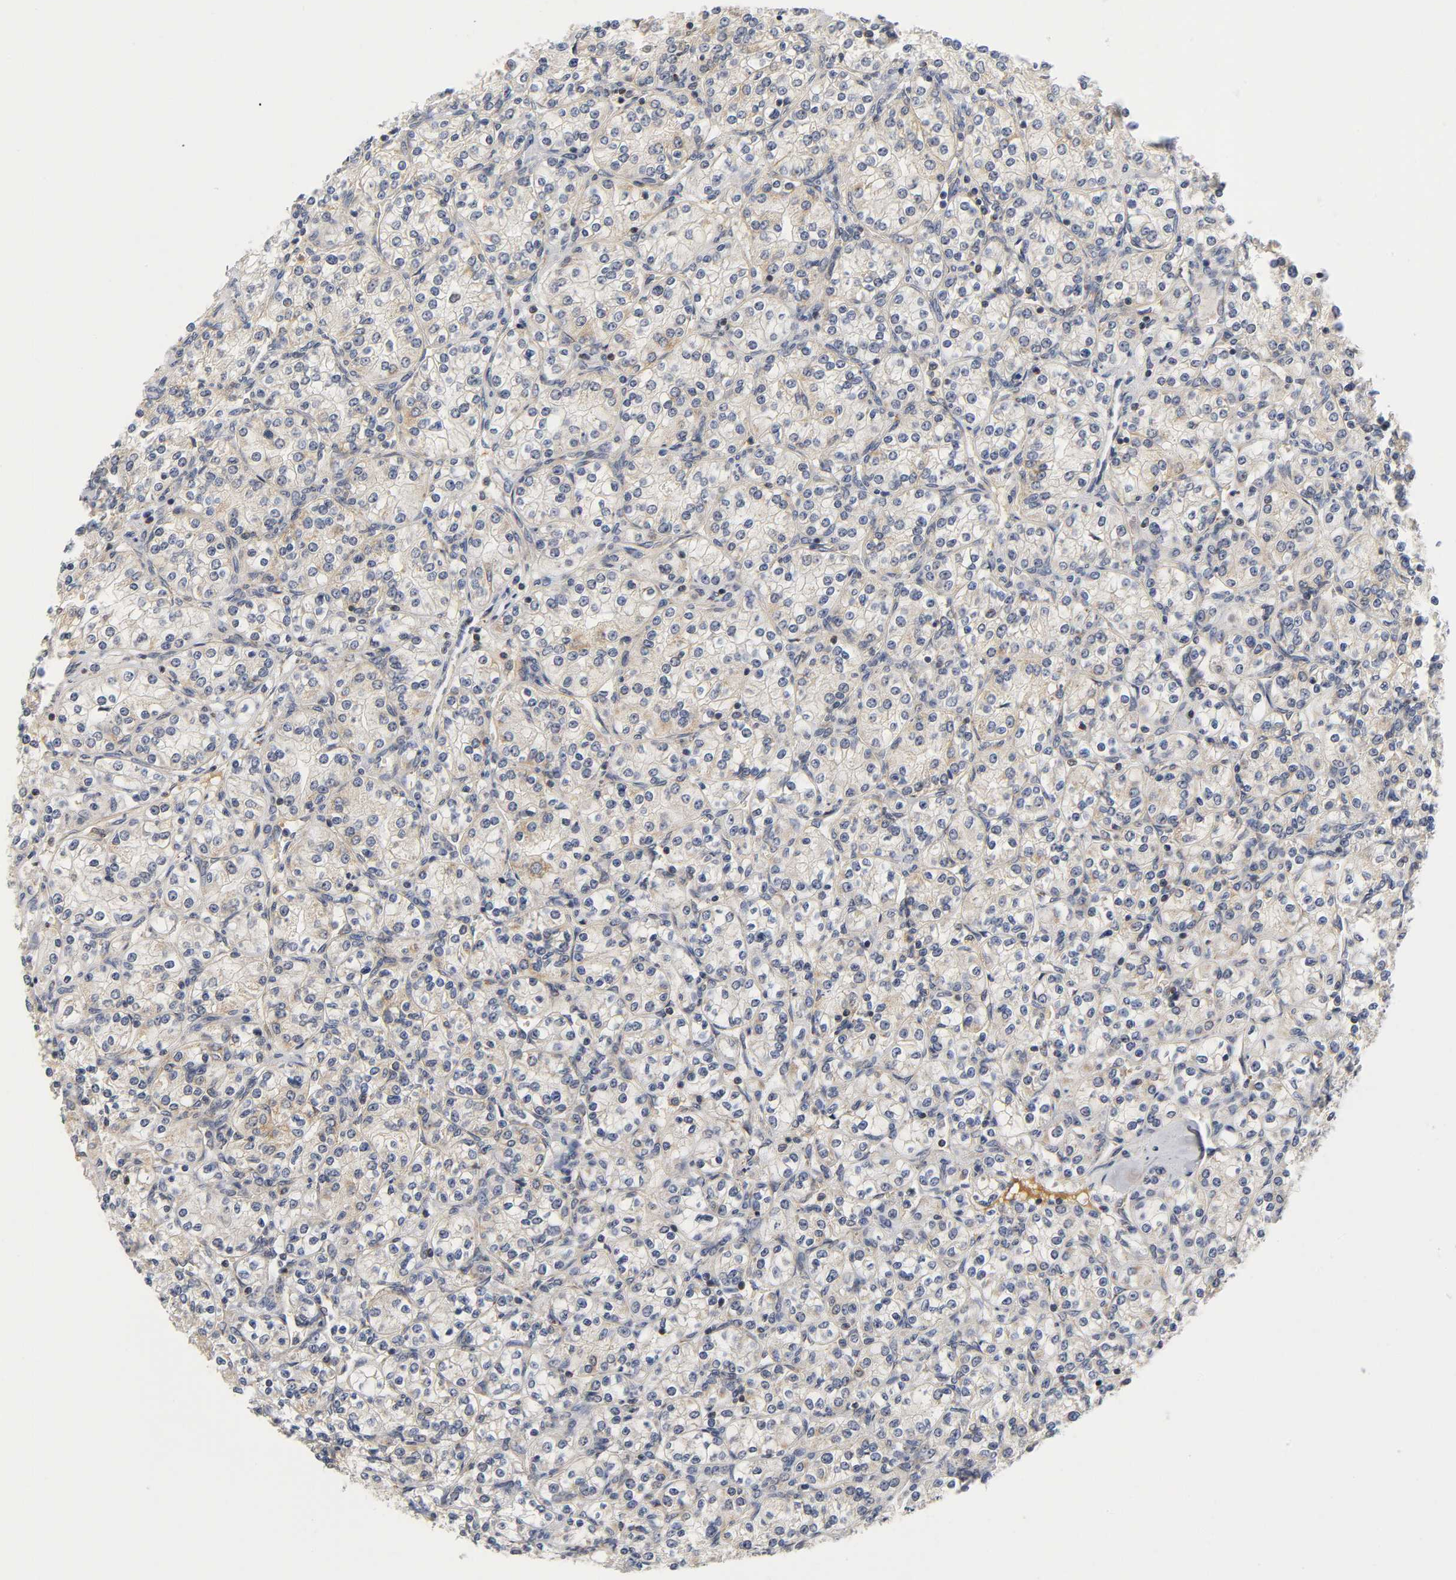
{"staining": {"intensity": "weak", "quantity": "<25%", "location": "cytoplasmic/membranous"}, "tissue": "renal cancer", "cell_type": "Tumor cells", "image_type": "cancer", "snomed": [{"axis": "morphology", "description": "Adenocarcinoma, NOS"}, {"axis": "topography", "description": "Kidney"}], "caption": "A high-resolution histopathology image shows immunohistochemistry (IHC) staining of renal adenocarcinoma, which reveals no significant staining in tumor cells.", "gene": "NRP1", "patient": {"sex": "male", "age": 77}}